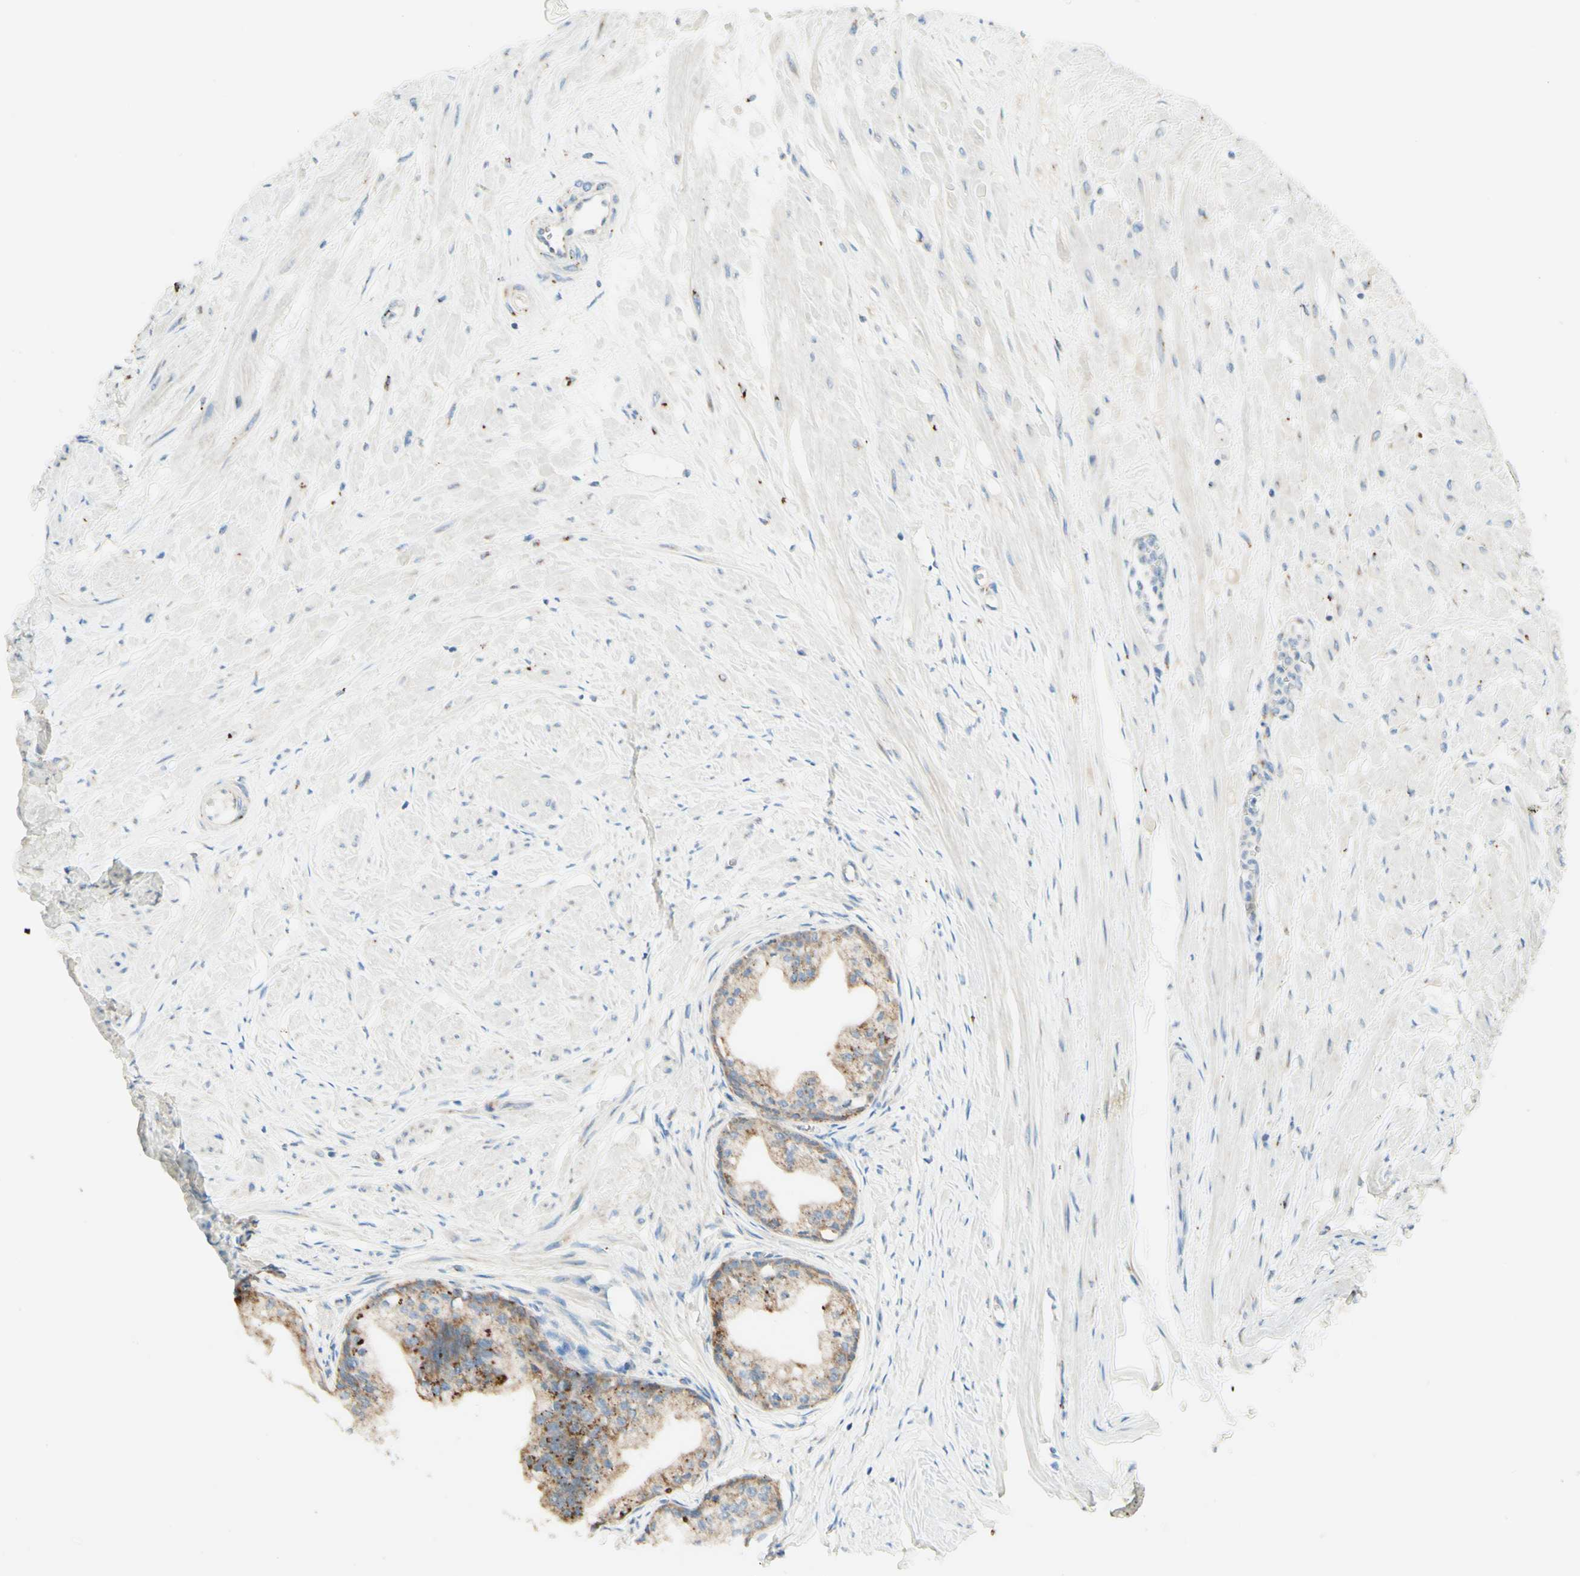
{"staining": {"intensity": "moderate", "quantity": ">75%", "location": "cytoplasmic/membranous"}, "tissue": "prostate", "cell_type": "Glandular cells", "image_type": "normal", "snomed": [{"axis": "morphology", "description": "Normal tissue, NOS"}, {"axis": "topography", "description": "Prostate"}, {"axis": "topography", "description": "Seminal veicle"}], "caption": "The photomicrograph displays immunohistochemical staining of unremarkable prostate. There is moderate cytoplasmic/membranous expression is appreciated in about >75% of glandular cells.", "gene": "ARMC10", "patient": {"sex": "male", "age": 60}}